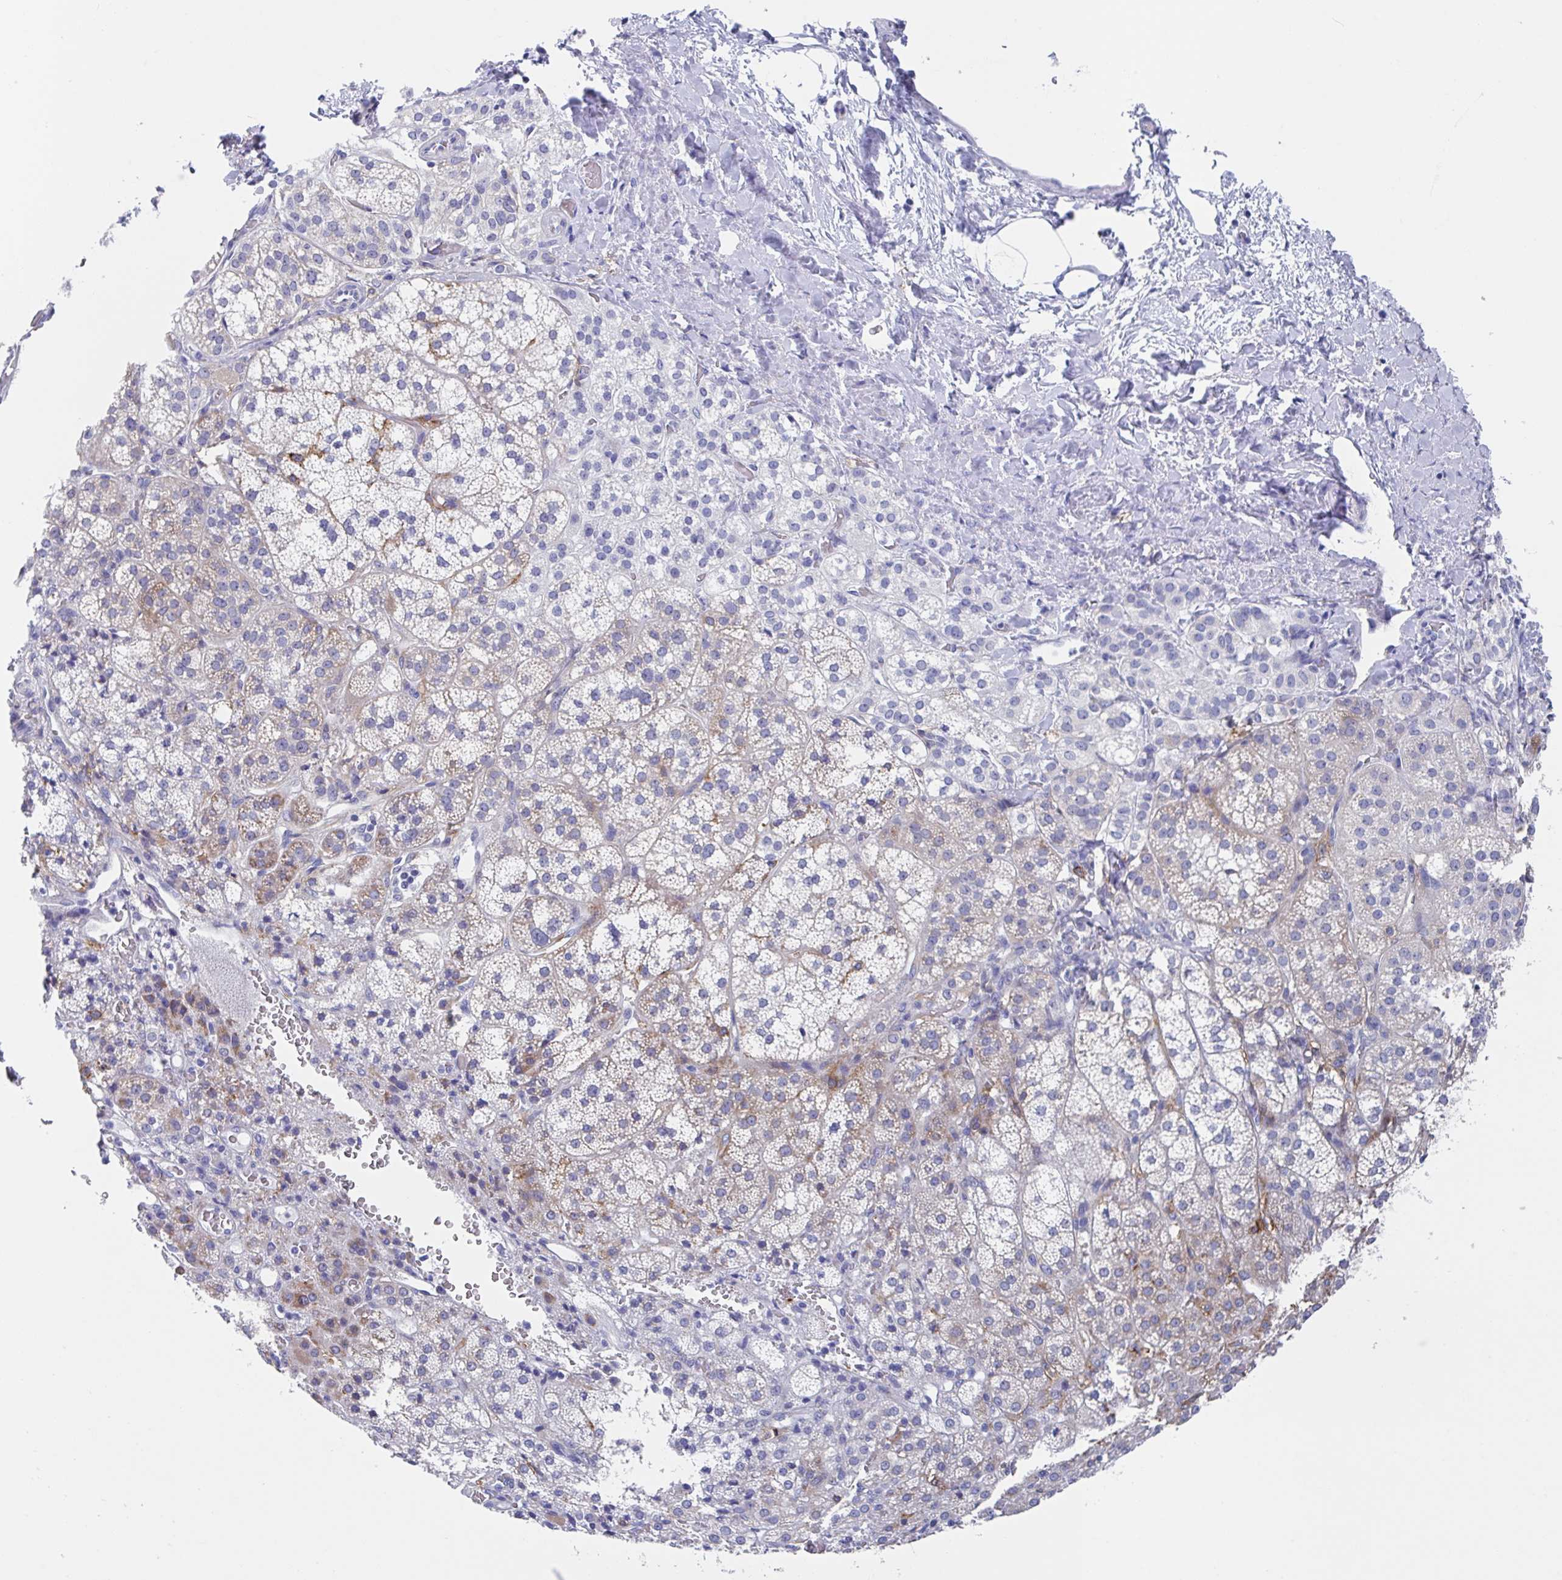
{"staining": {"intensity": "moderate", "quantity": "25%-75%", "location": "cytoplasmic/membranous"}, "tissue": "adrenal gland", "cell_type": "Glandular cells", "image_type": "normal", "snomed": [{"axis": "morphology", "description": "Normal tissue, NOS"}, {"axis": "topography", "description": "Adrenal gland"}], "caption": "Immunohistochemistry image of normal human adrenal gland stained for a protein (brown), which displays medium levels of moderate cytoplasmic/membranous staining in approximately 25%-75% of glandular cells.", "gene": "FCGR3A", "patient": {"sex": "female", "age": 60}}